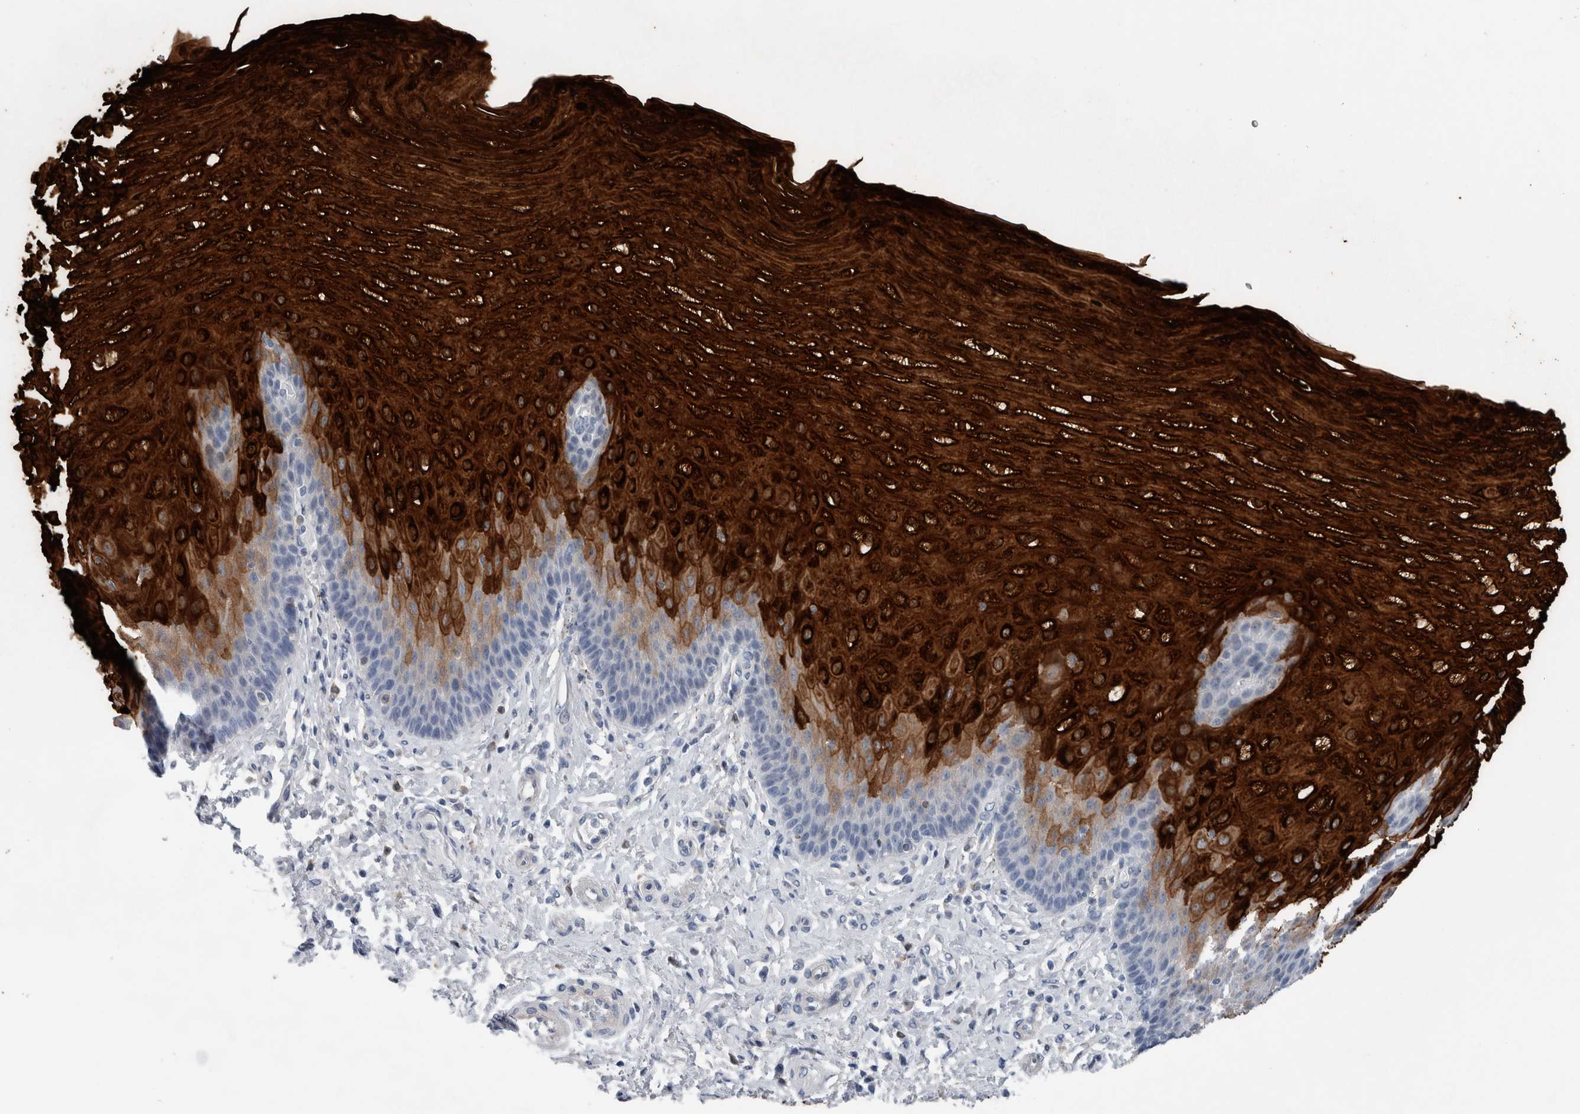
{"staining": {"intensity": "strong", "quantity": "25%-75%", "location": "cytoplasmic/membranous"}, "tissue": "esophagus", "cell_type": "Squamous epithelial cells", "image_type": "normal", "snomed": [{"axis": "morphology", "description": "Normal tissue, NOS"}, {"axis": "topography", "description": "Esophagus"}], "caption": "Squamous epithelial cells reveal high levels of strong cytoplasmic/membranous positivity in approximately 25%-75% of cells in unremarkable esophagus.", "gene": "CRNN", "patient": {"sex": "male", "age": 54}}